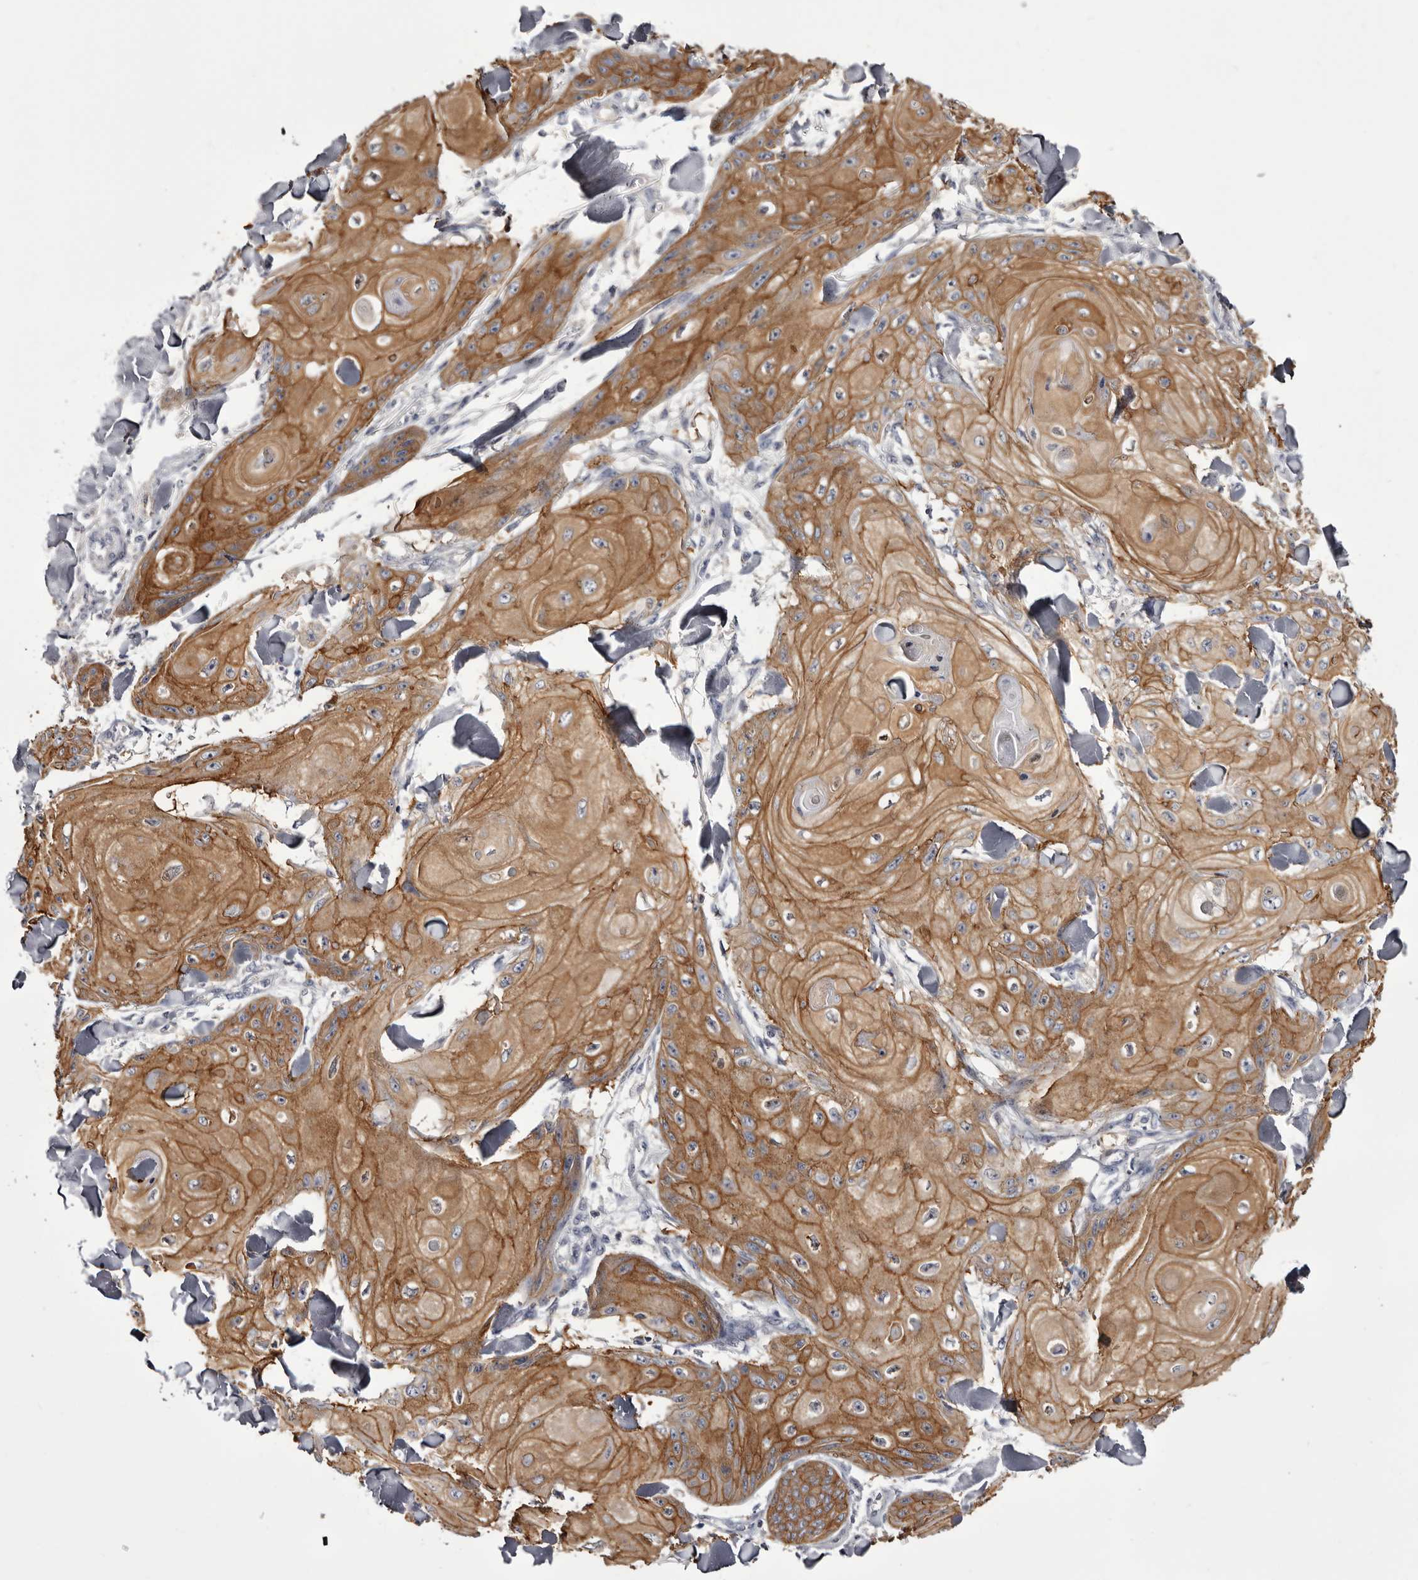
{"staining": {"intensity": "moderate", "quantity": ">75%", "location": "cytoplasmic/membranous"}, "tissue": "skin cancer", "cell_type": "Tumor cells", "image_type": "cancer", "snomed": [{"axis": "morphology", "description": "Squamous cell carcinoma, NOS"}, {"axis": "topography", "description": "Skin"}], "caption": "An immunohistochemistry micrograph of neoplastic tissue is shown. Protein staining in brown labels moderate cytoplasmic/membranous positivity in skin cancer (squamous cell carcinoma) within tumor cells. Immunohistochemistry stains the protein of interest in brown and the nuclei are stained blue.", "gene": "LAD1", "patient": {"sex": "male", "age": 74}}